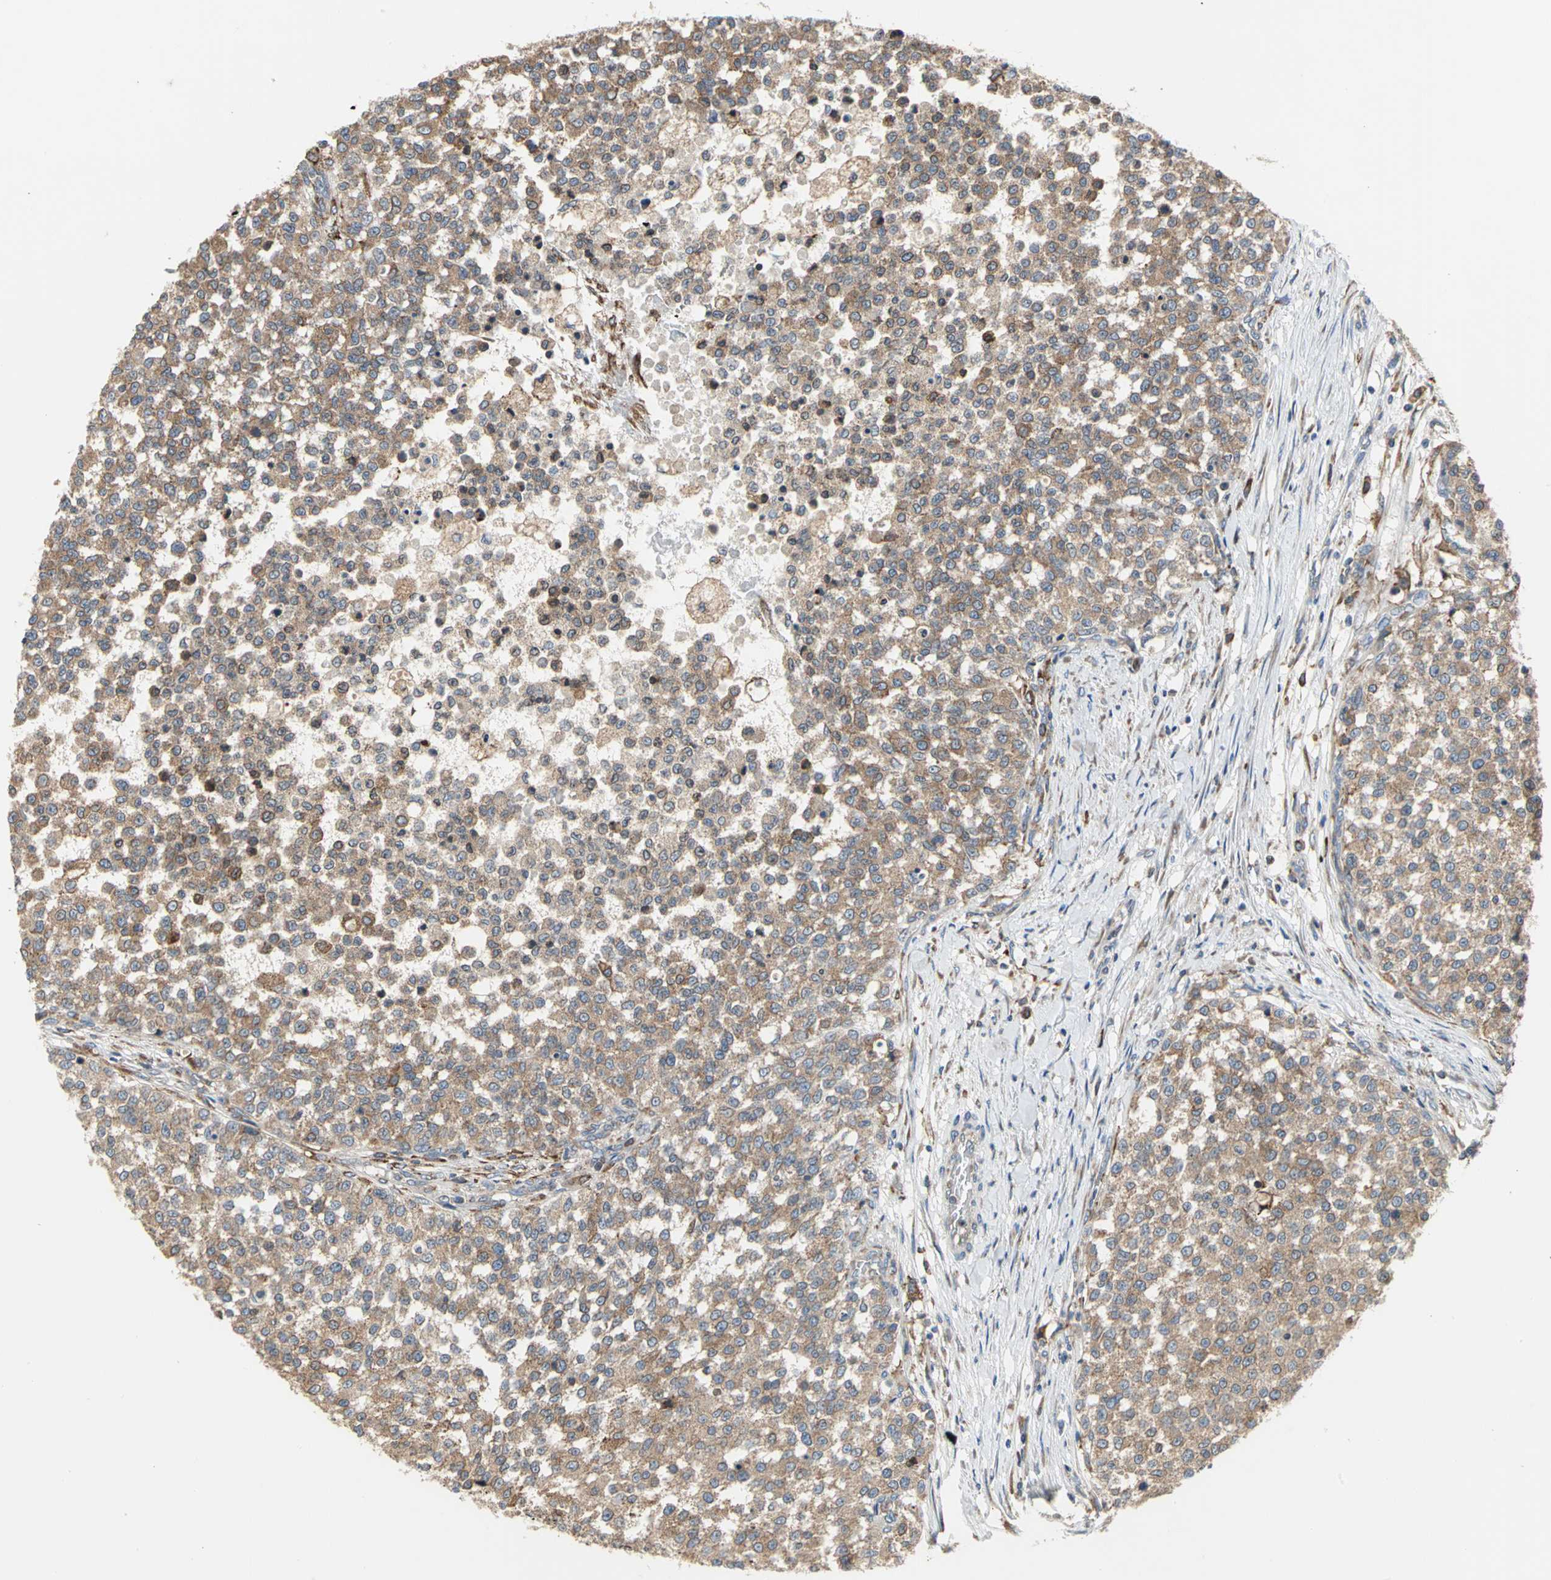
{"staining": {"intensity": "moderate", "quantity": ">75%", "location": "cytoplasmic/membranous"}, "tissue": "testis cancer", "cell_type": "Tumor cells", "image_type": "cancer", "snomed": [{"axis": "morphology", "description": "Seminoma, NOS"}, {"axis": "topography", "description": "Testis"}], "caption": "A medium amount of moderate cytoplasmic/membranous expression is present in approximately >75% of tumor cells in testis cancer tissue.", "gene": "SDF2L1", "patient": {"sex": "male", "age": 59}}